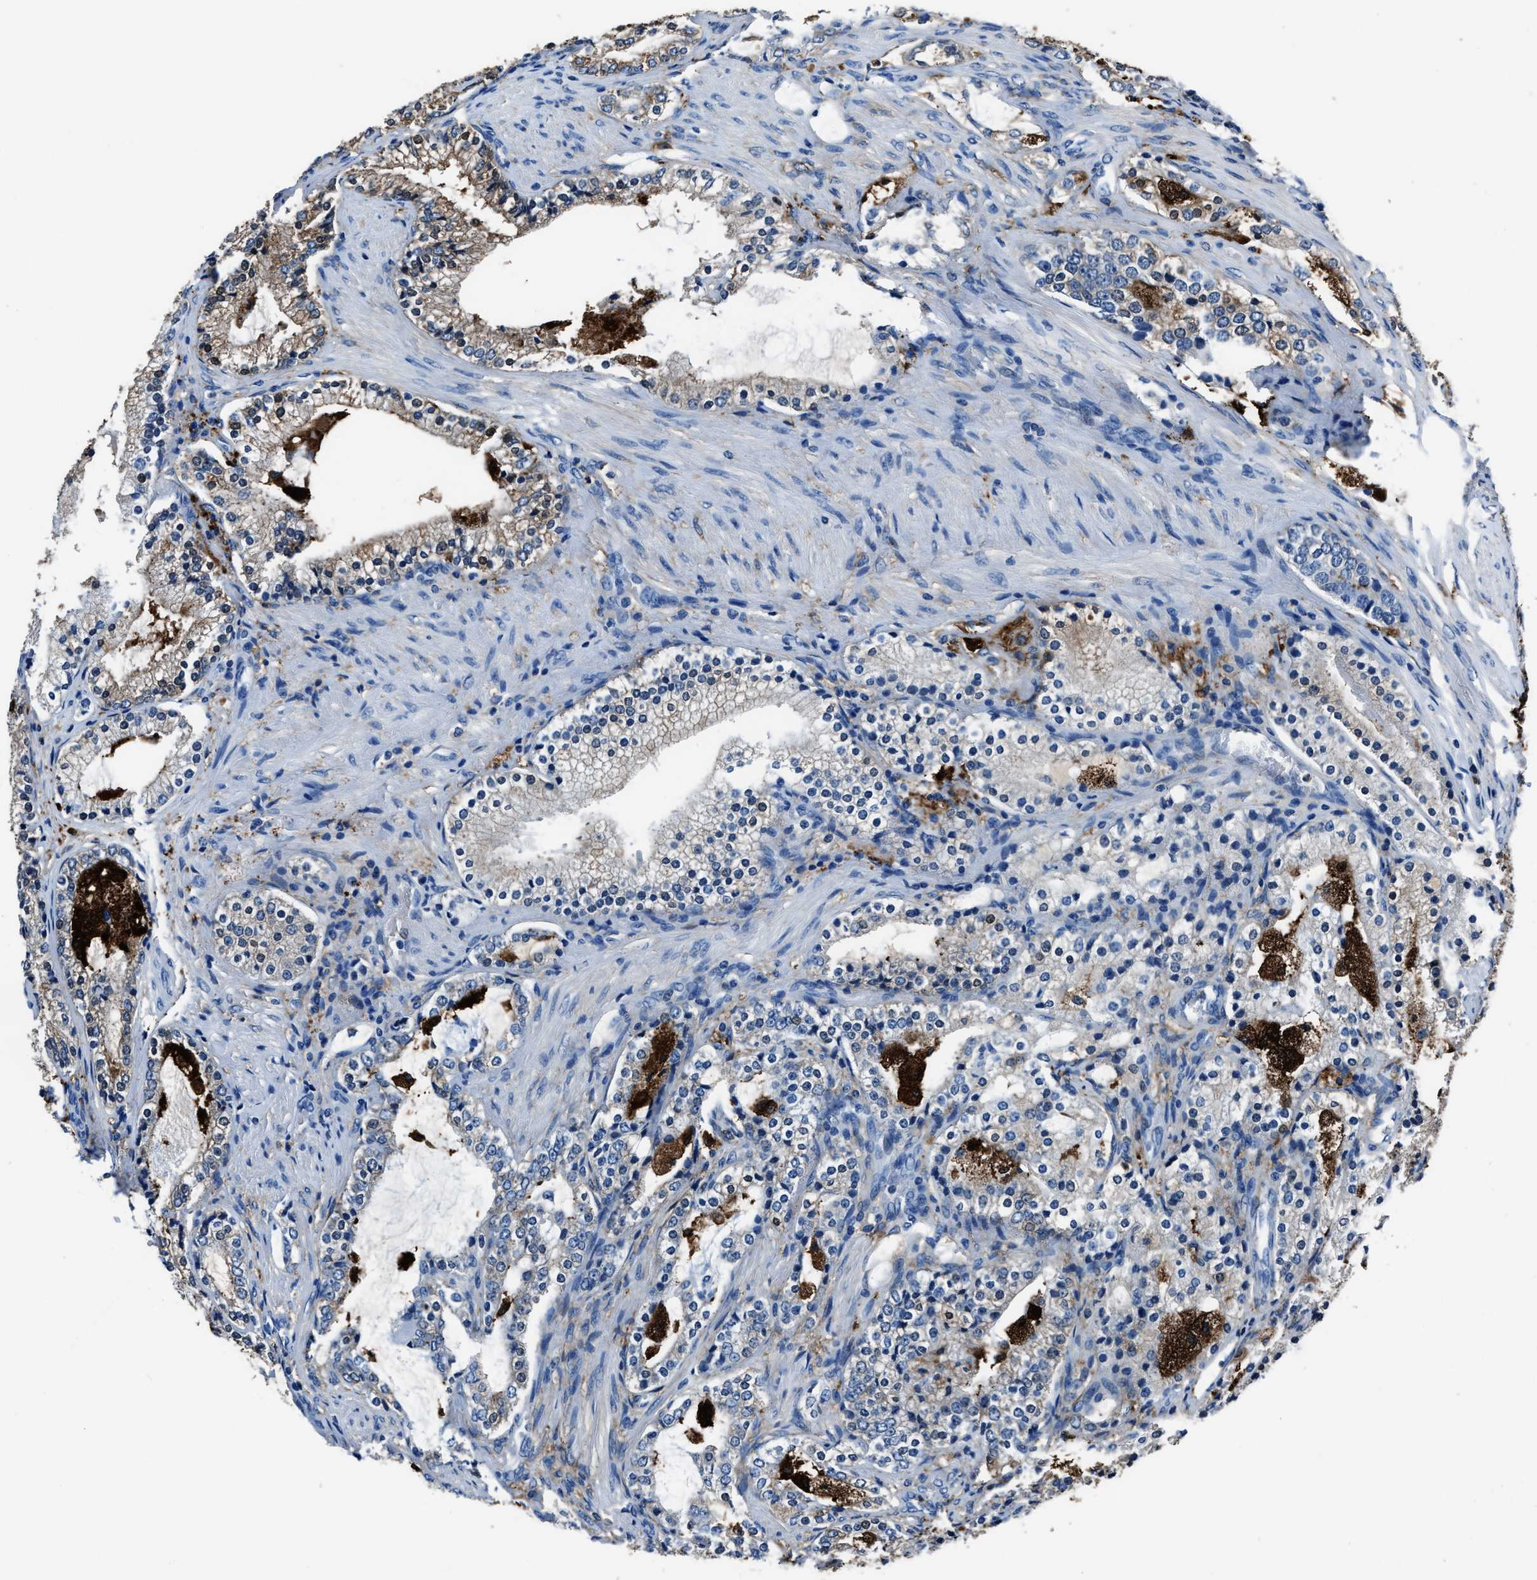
{"staining": {"intensity": "moderate", "quantity": ">75%", "location": "cytoplasmic/membranous"}, "tissue": "prostate cancer", "cell_type": "Tumor cells", "image_type": "cancer", "snomed": [{"axis": "morphology", "description": "Adenocarcinoma, High grade"}, {"axis": "topography", "description": "Prostate"}], "caption": "IHC (DAB (3,3'-diaminobenzidine)) staining of prostate cancer (high-grade adenocarcinoma) reveals moderate cytoplasmic/membranous protein positivity in approximately >75% of tumor cells.", "gene": "FTL", "patient": {"sex": "male", "age": 63}}